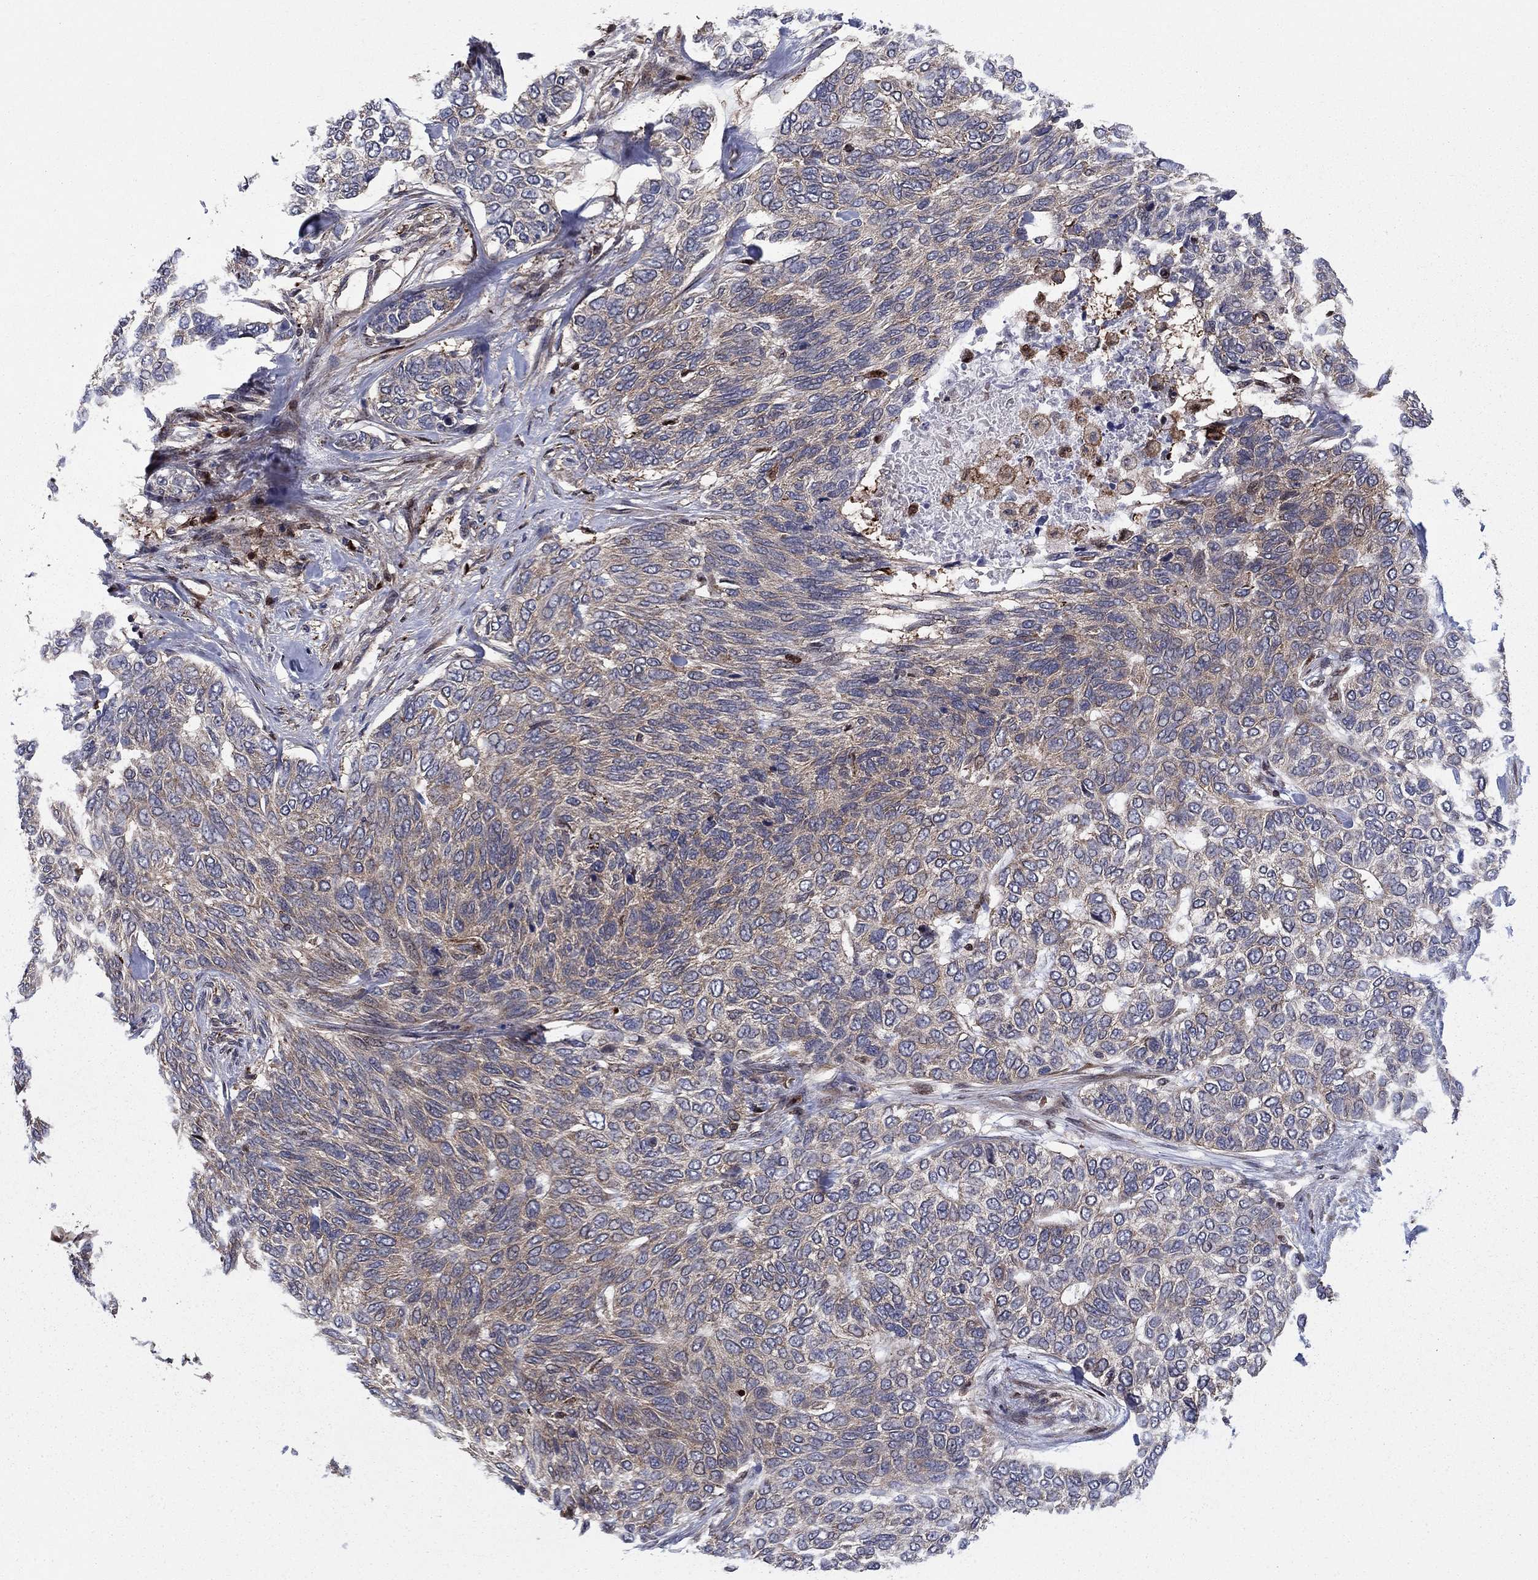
{"staining": {"intensity": "negative", "quantity": "none", "location": "none"}, "tissue": "skin cancer", "cell_type": "Tumor cells", "image_type": "cancer", "snomed": [{"axis": "morphology", "description": "Basal cell carcinoma"}, {"axis": "topography", "description": "Skin"}], "caption": "The image displays no significant staining in tumor cells of skin cancer (basal cell carcinoma).", "gene": "HDAC4", "patient": {"sex": "female", "age": 65}}